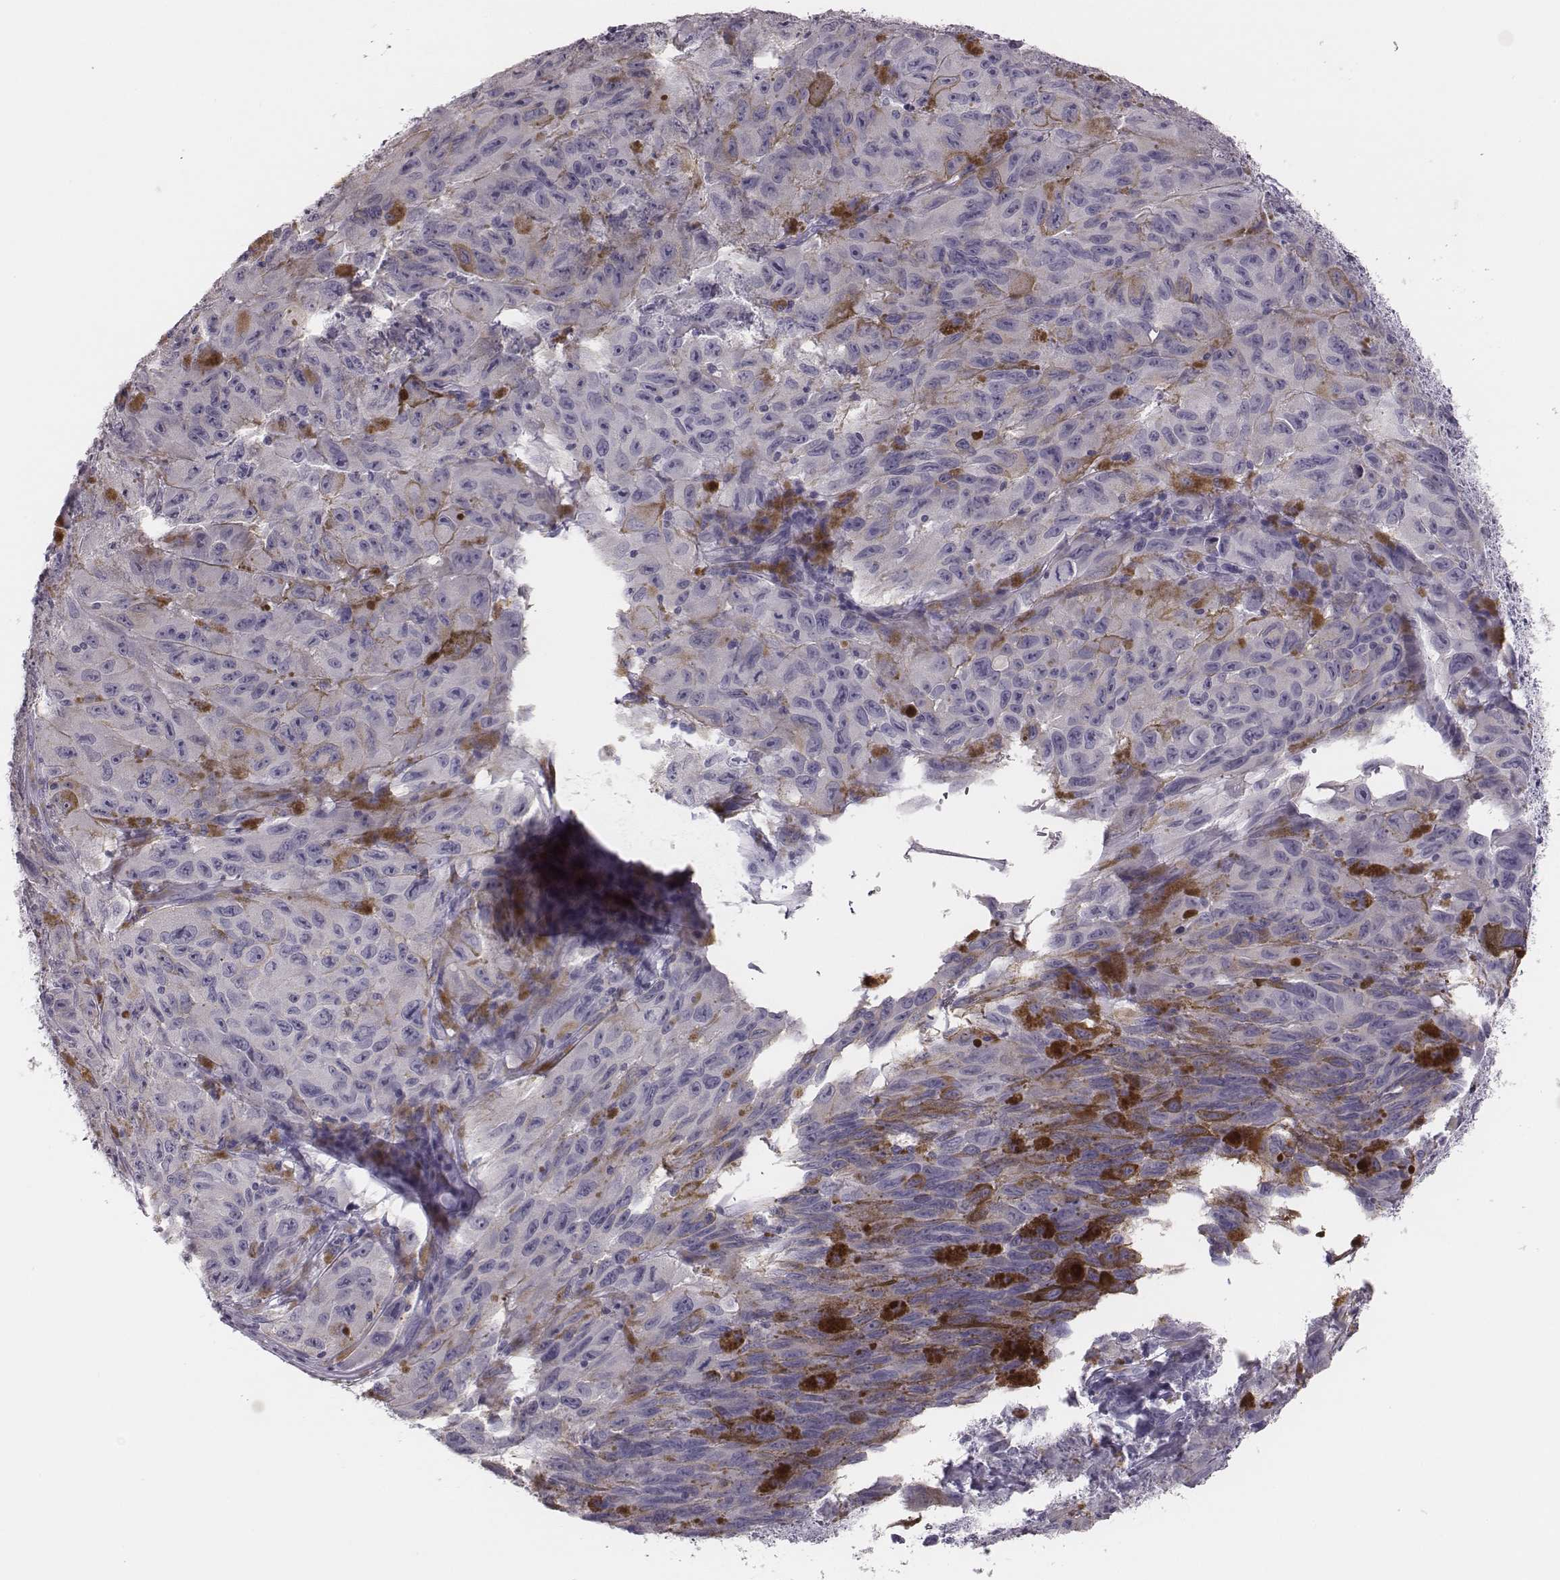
{"staining": {"intensity": "negative", "quantity": "none", "location": "none"}, "tissue": "melanoma", "cell_type": "Tumor cells", "image_type": "cancer", "snomed": [{"axis": "morphology", "description": "Malignant melanoma, NOS"}, {"axis": "topography", "description": "Vulva, labia, clitoris and Bartholin´s gland, NO"}], "caption": "The image exhibits no significant positivity in tumor cells of malignant melanoma. (Immunohistochemistry (ihc), brightfield microscopy, high magnification).", "gene": "ADGRF4", "patient": {"sex": "female", "age": 75}}